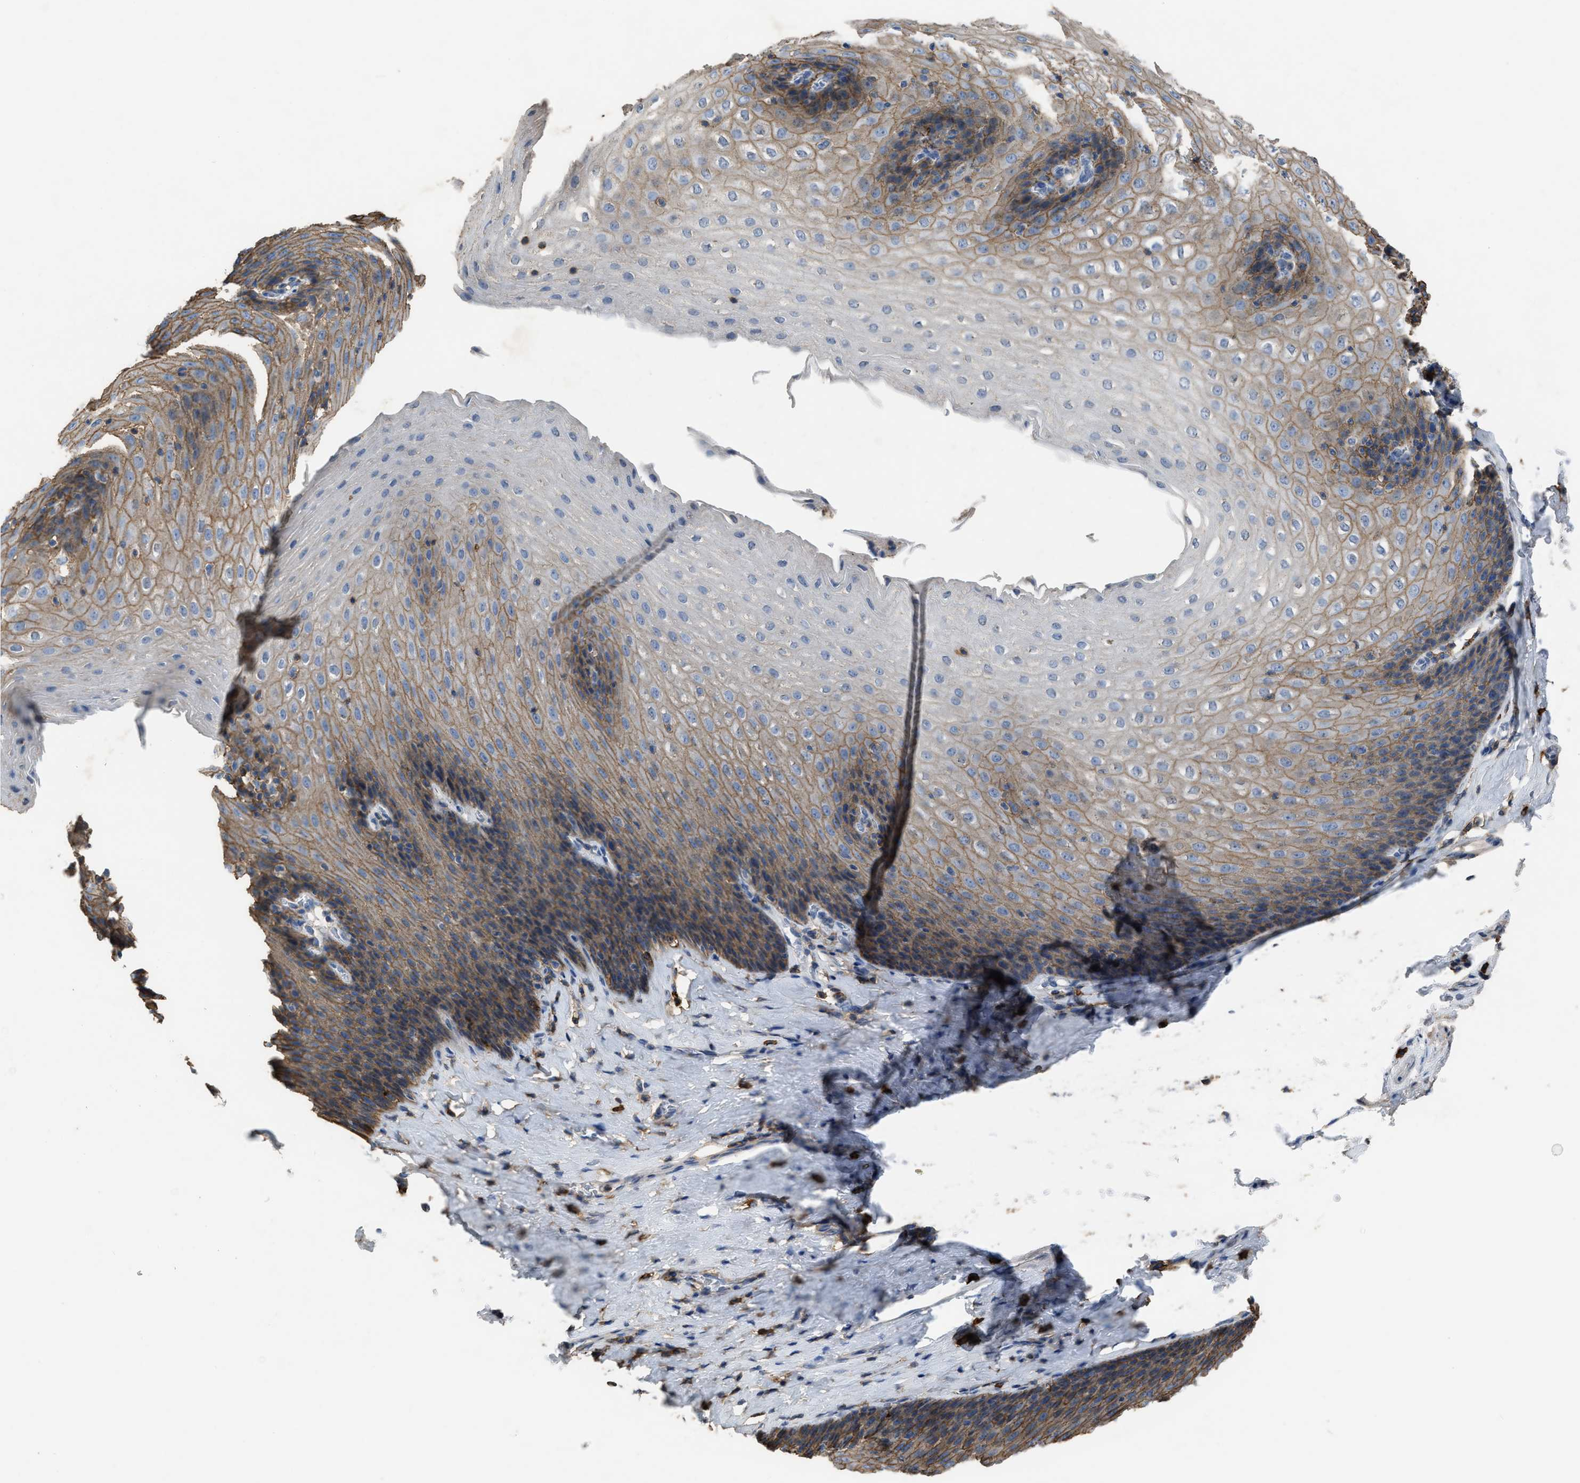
{"staining": {"intensity": "moderate", "quantity": "<25%", "location": "cytoplasmic/membranous"}, "tissue": "esophagus", "cell_type": "Squamous epithelial cells", "image_type": "normal", "snomed": [{"axis": "morphology", "description": "Normal tissue, NOS"}, {"axis": "topography", "description": "Esophagus"}], "caption": "This is an image of immunohistochemistry staining of normal esophagus, which shows moderate staining in the cytoplasmic/membranous of squamous epithelial cells.", "gene": "OR51E1", "patient": {"sex": "female", "age": 61}}